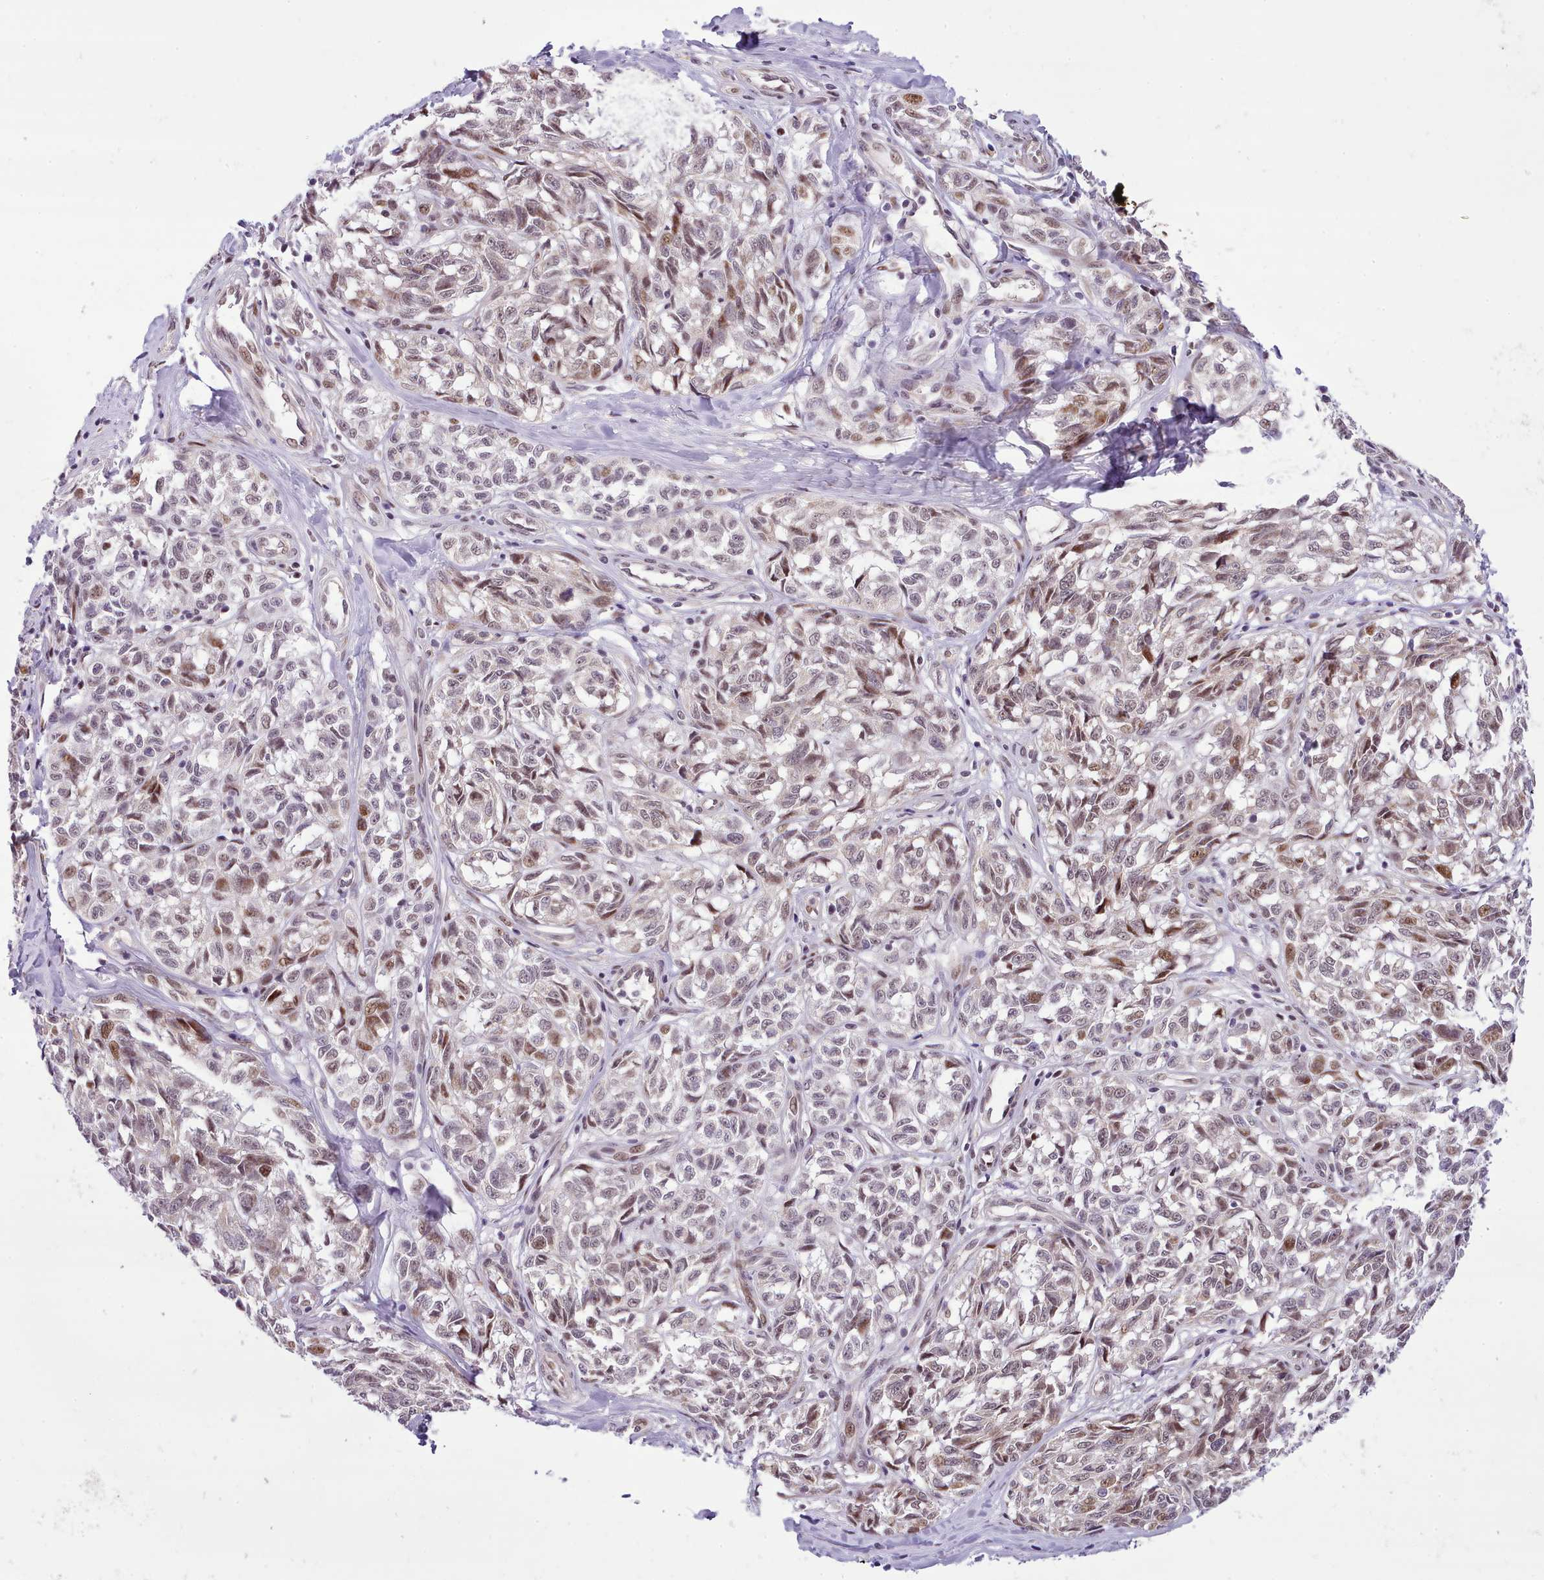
{"staining": {"intensity": "weak", "quantity": "25%-75%", "location": "nuclear"}, "tissue": "melanoma", "cell_type": "Tumor cells", "image_type": "cancer", "snomed": [{"axis": "morphology", "description": "Normal tissue, NOS"}, {"axis": "morphology", "description": "Malignant melanoma, NOS"}, {"axis": "topography", "description": "Skin"}], "caption": "Human malignant melanoma stained for a protein (brown) shows weak nuclear positive expression in approximately 25%-75% of tumor cells.", "gene": "HOXB7", "patient": {"sex": "female", "age": 64}}